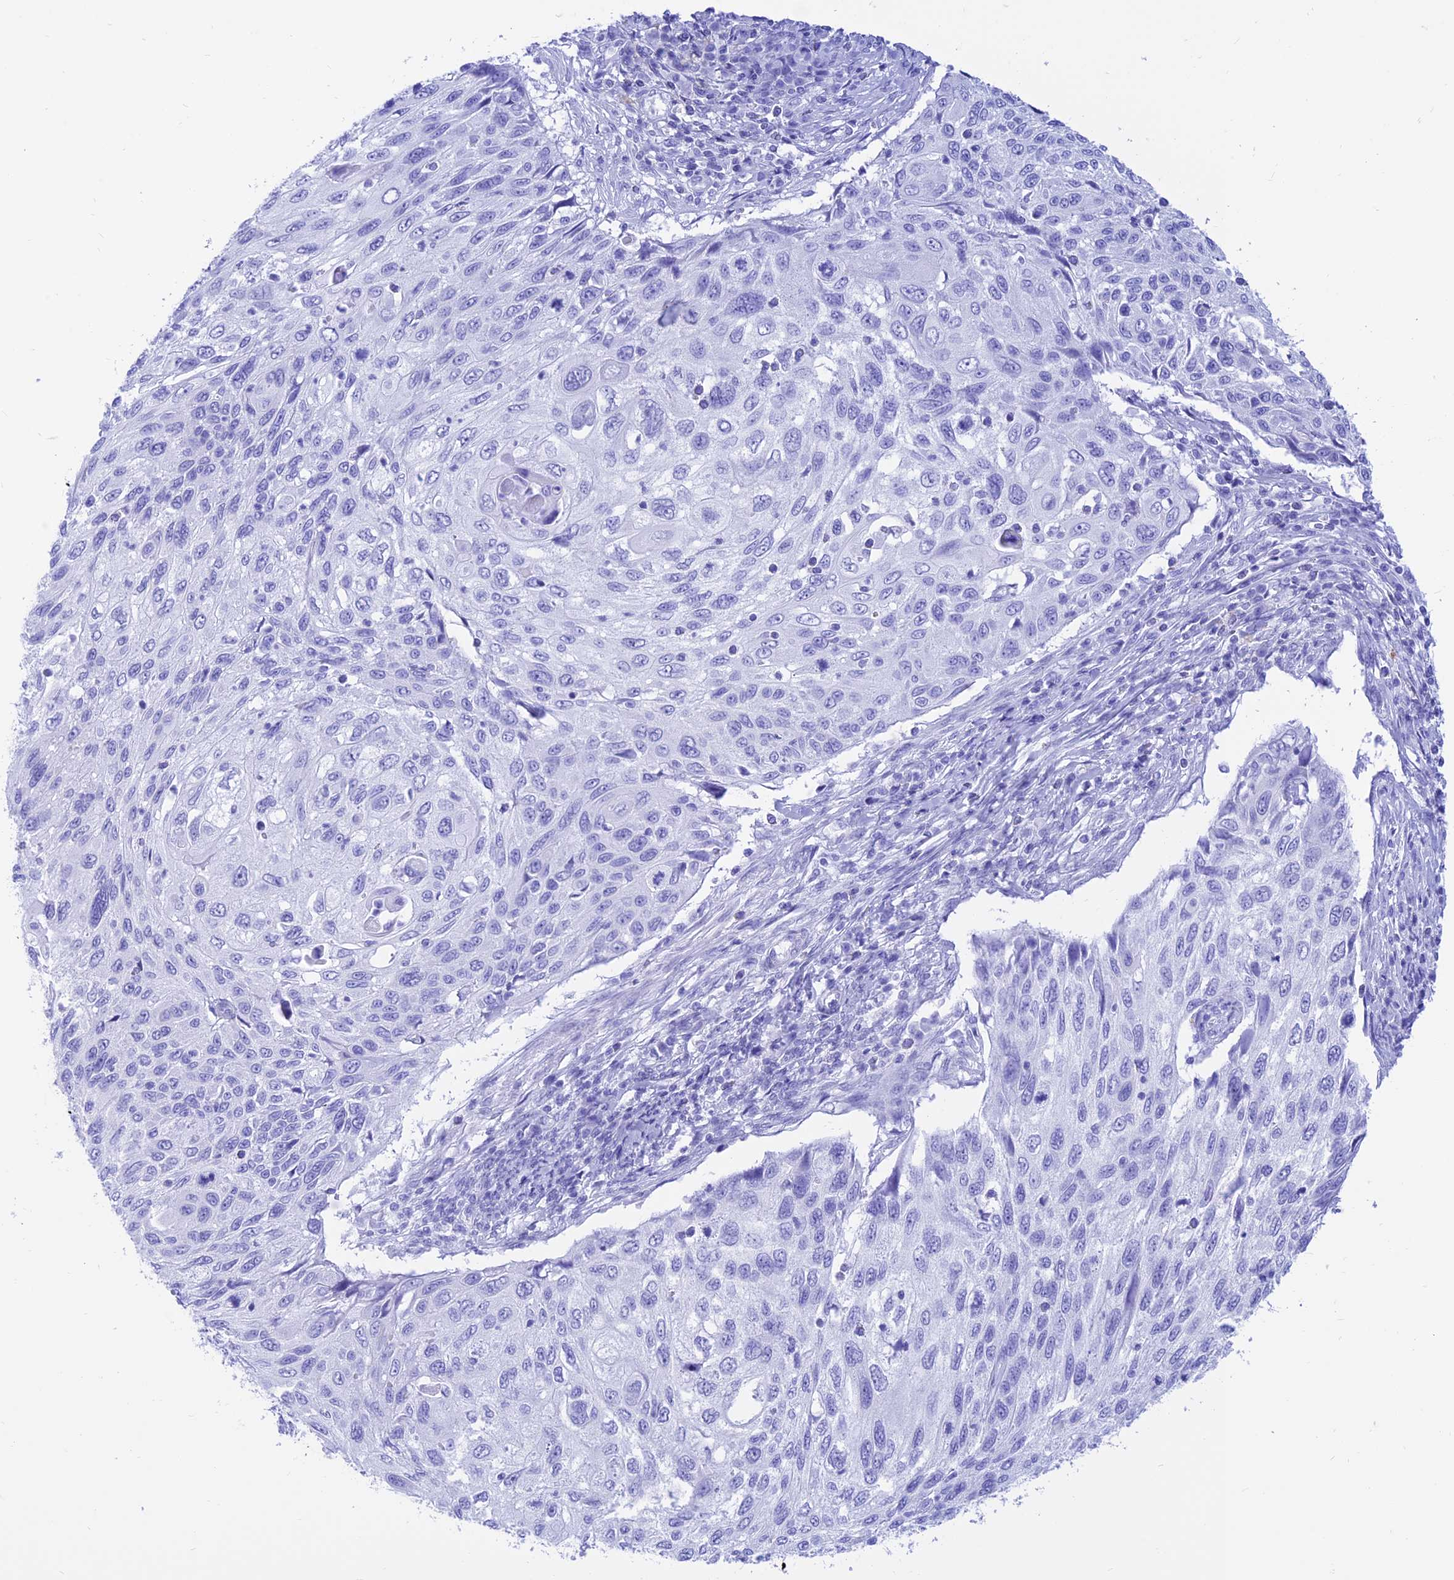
{"staining": {"intensity": "negative", "quantity": "none", "location": "none"}, "tissue": "cervical cancer", "cell_type": "Tumor cells", "image_type": "cancer", "snomed": [{"axis": "morphology", "description": "Squamous cell carcinoma, NOS"}, {"axis": "topography", "description": "Cervix"}], "caption": "An image of cervical squamous cell carcinoma stained for a protein reveals no brown staining in tumor cells.", "gene": "PRNP", "patient": {"sex": "female", "age": 70}}